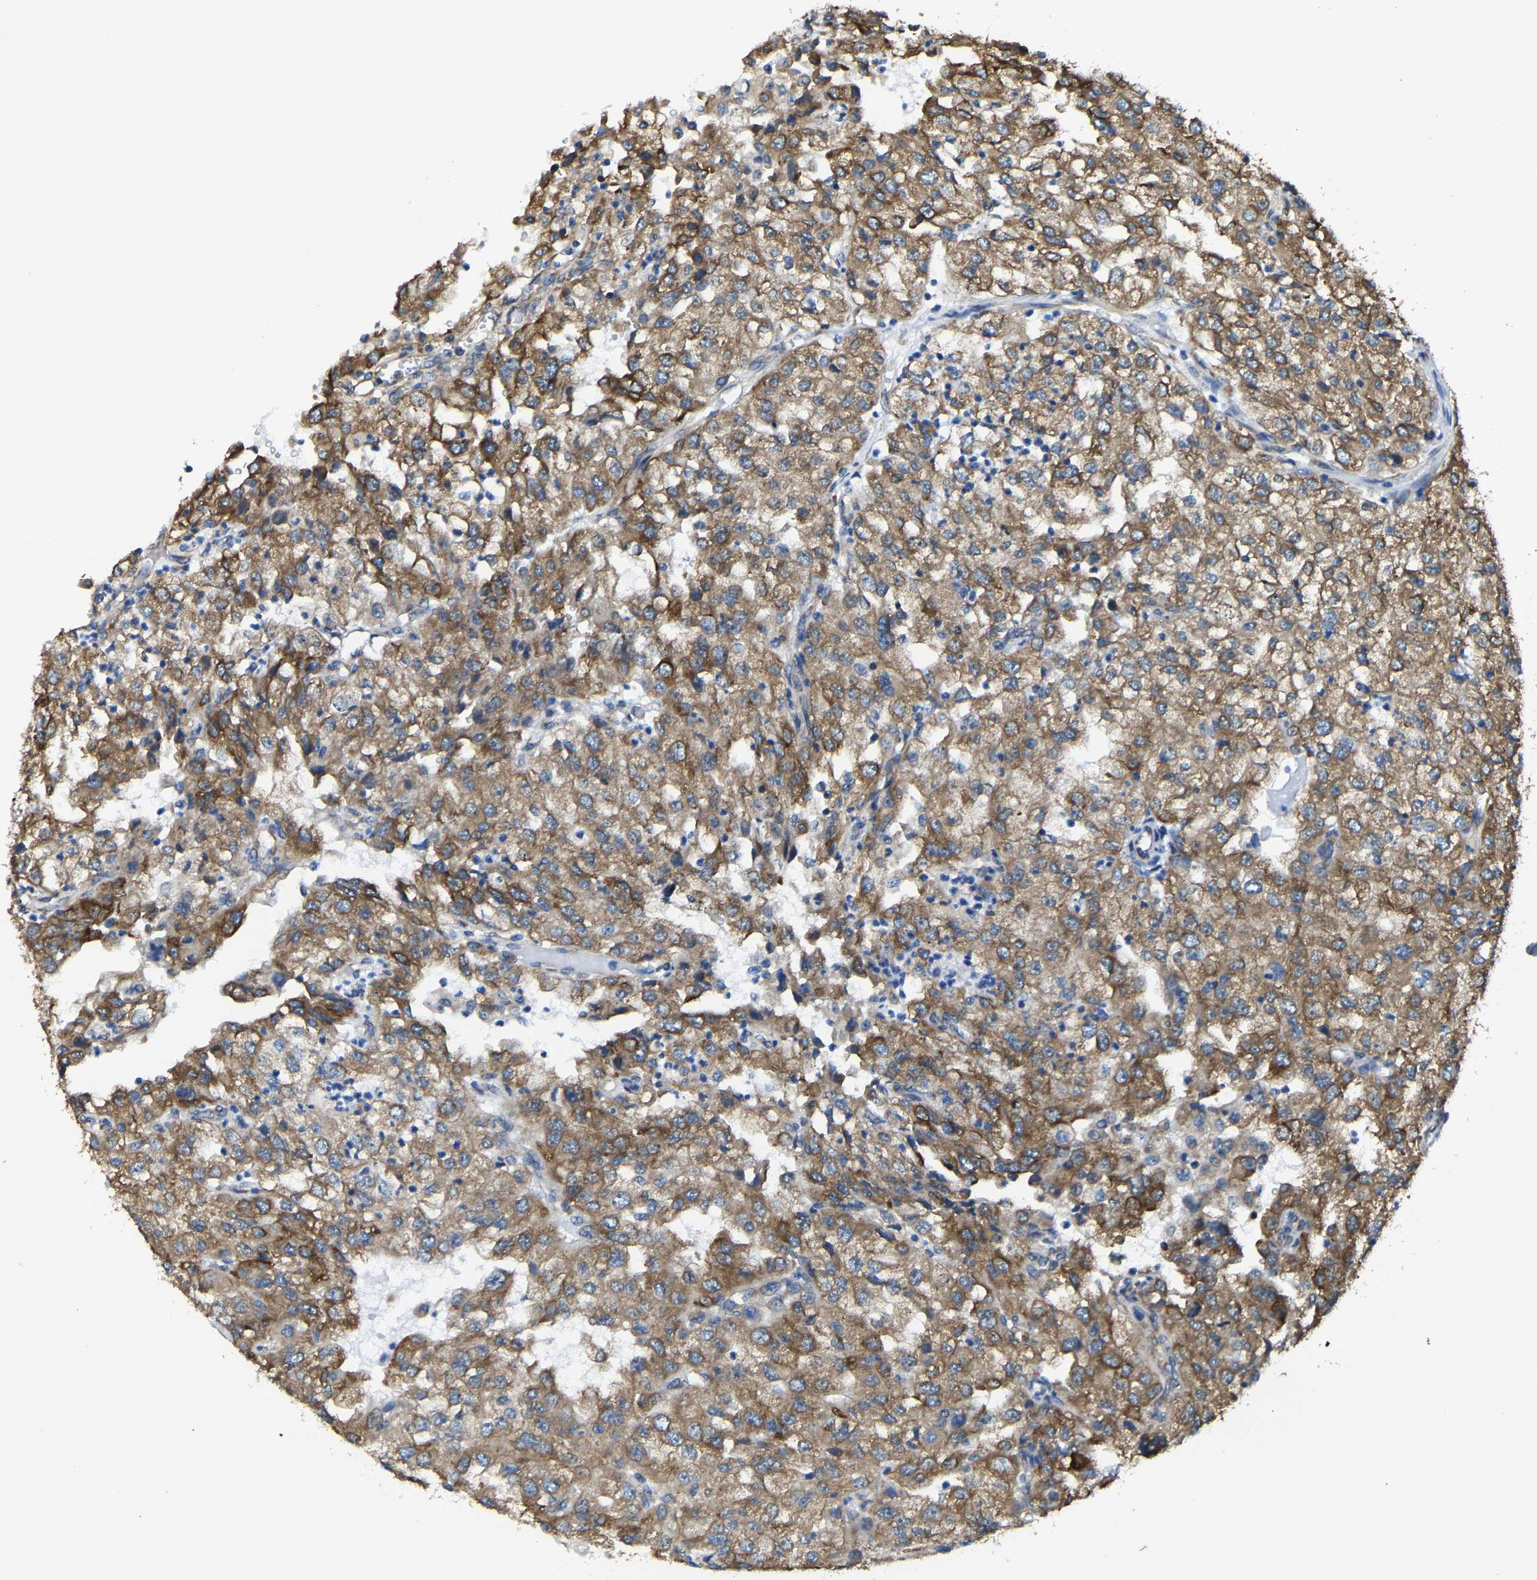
{"staining": {"intensity": "strong", "quantity": ">75%", "location": "cytoplasmic/membranous"}, "tissue": "renal cancer", "cell_type": "Tumor cells", "image_type": "cancer", "snomed": [{"axis": "morphology", "description": "Adenocarcinoma, NOS"}, {"axis": "topography", "description": "Kidney"}], "caption": "Immunohistochemistry (IHC) micrograph of renal cancer stained for a protein (brown), which exhibits high levels of strong cytoplasmic/membranous expression in about >75% of tumor cells.", "gene": "G3BP2", "patient": {"sex": "female", "age": 54}}